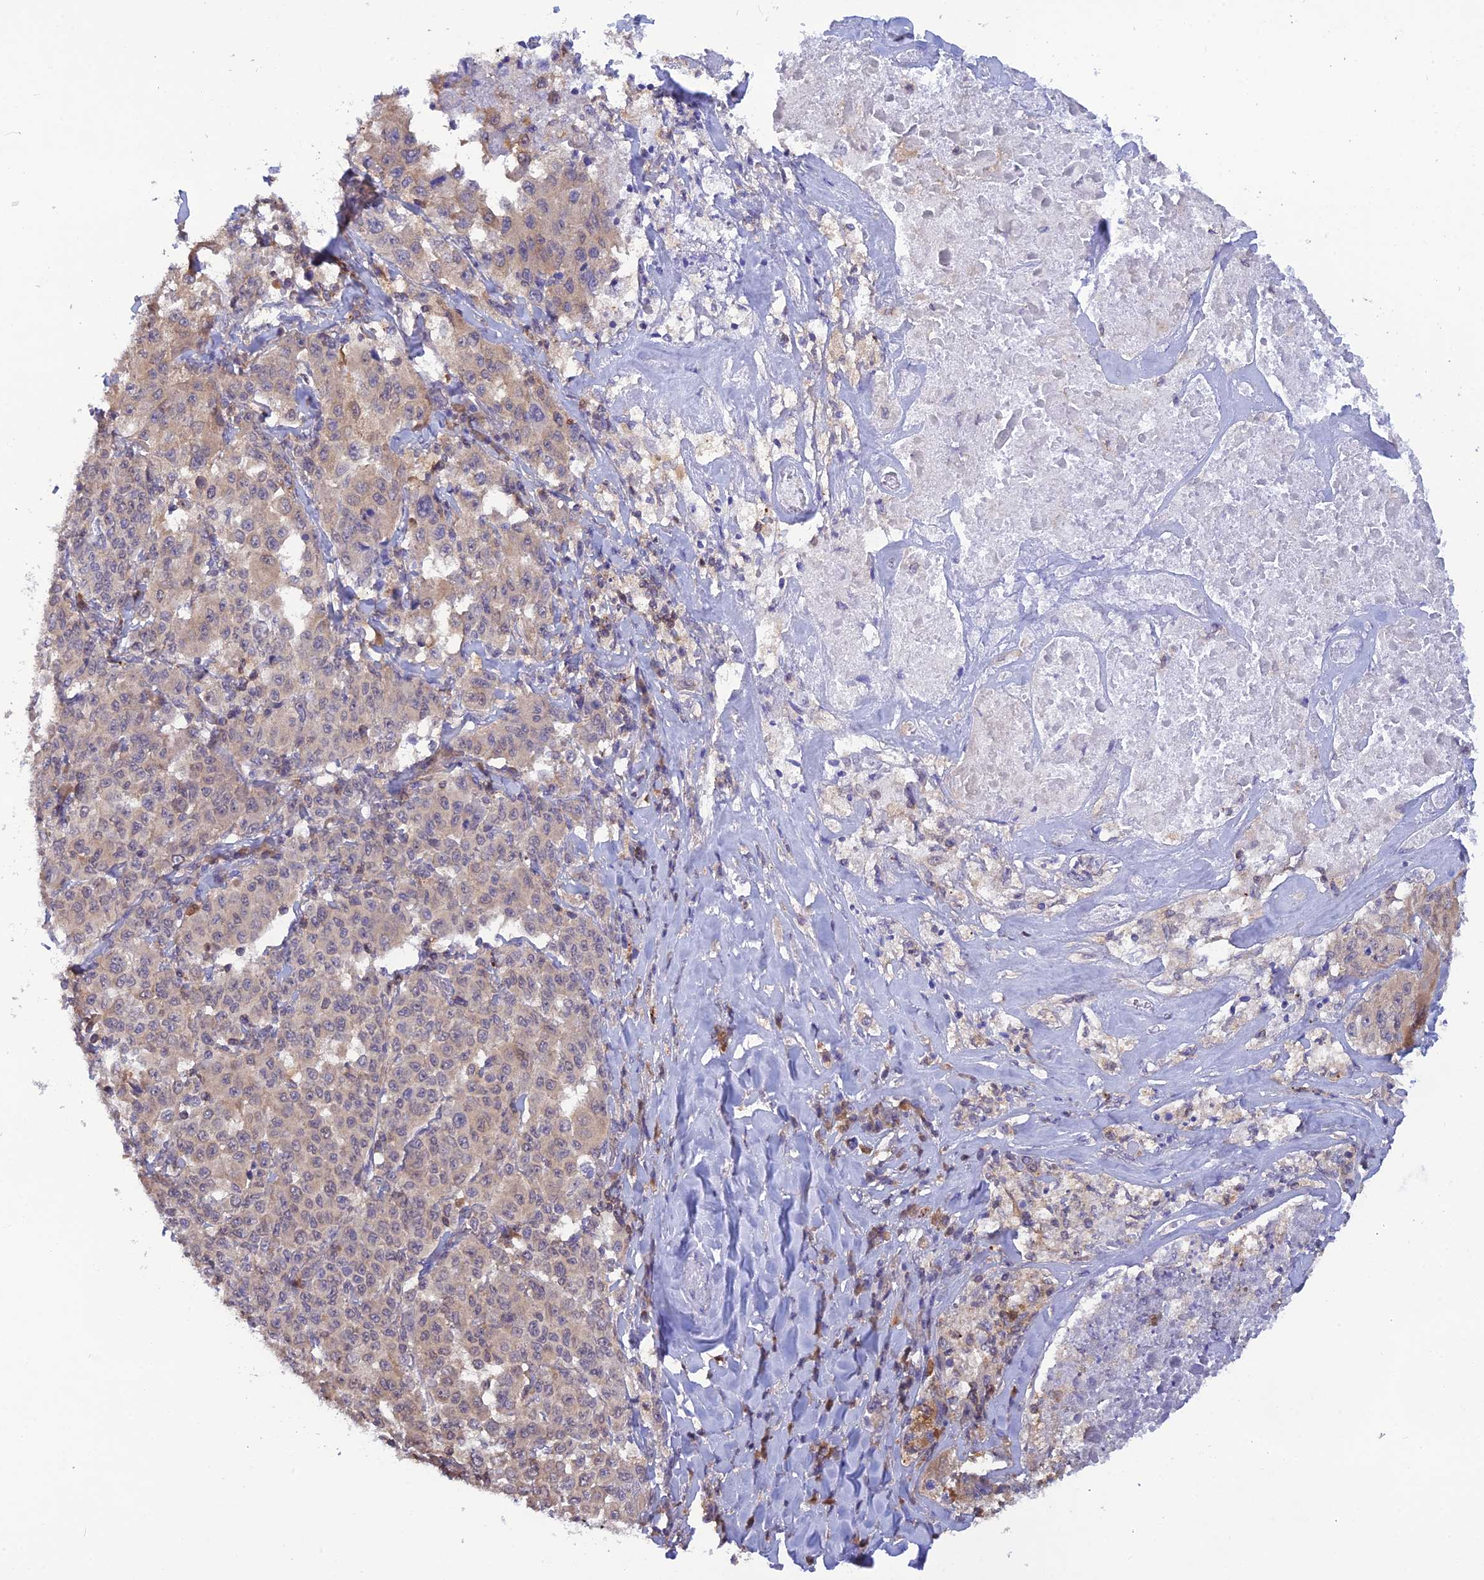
{"staining": {"intensity": "weak", "quantity": "<25%", "location": "cytoplasmic/membranous,nuclear"}, "tissue": "melanoma", "cell_type": "Tumor cells", "image_type": "cancer", "snomed": [{"axis": "morphology", "description": "Malignant melanoma, Metastatic site"}, {"axis": "topography", "description": "Lymph node"}], "caption": "This is a photomicrograph of immunohistochemistry staining of malignant melanoma (metastatic site), which shows no expression in tumor cells. (Brightfield microscopy of DAB (3,3'-diaminobenzidine) immunohistochemistry (IHC) at high magnification).", "gene": "HINT1", "patient": {"sex": "male", "age": 62}}